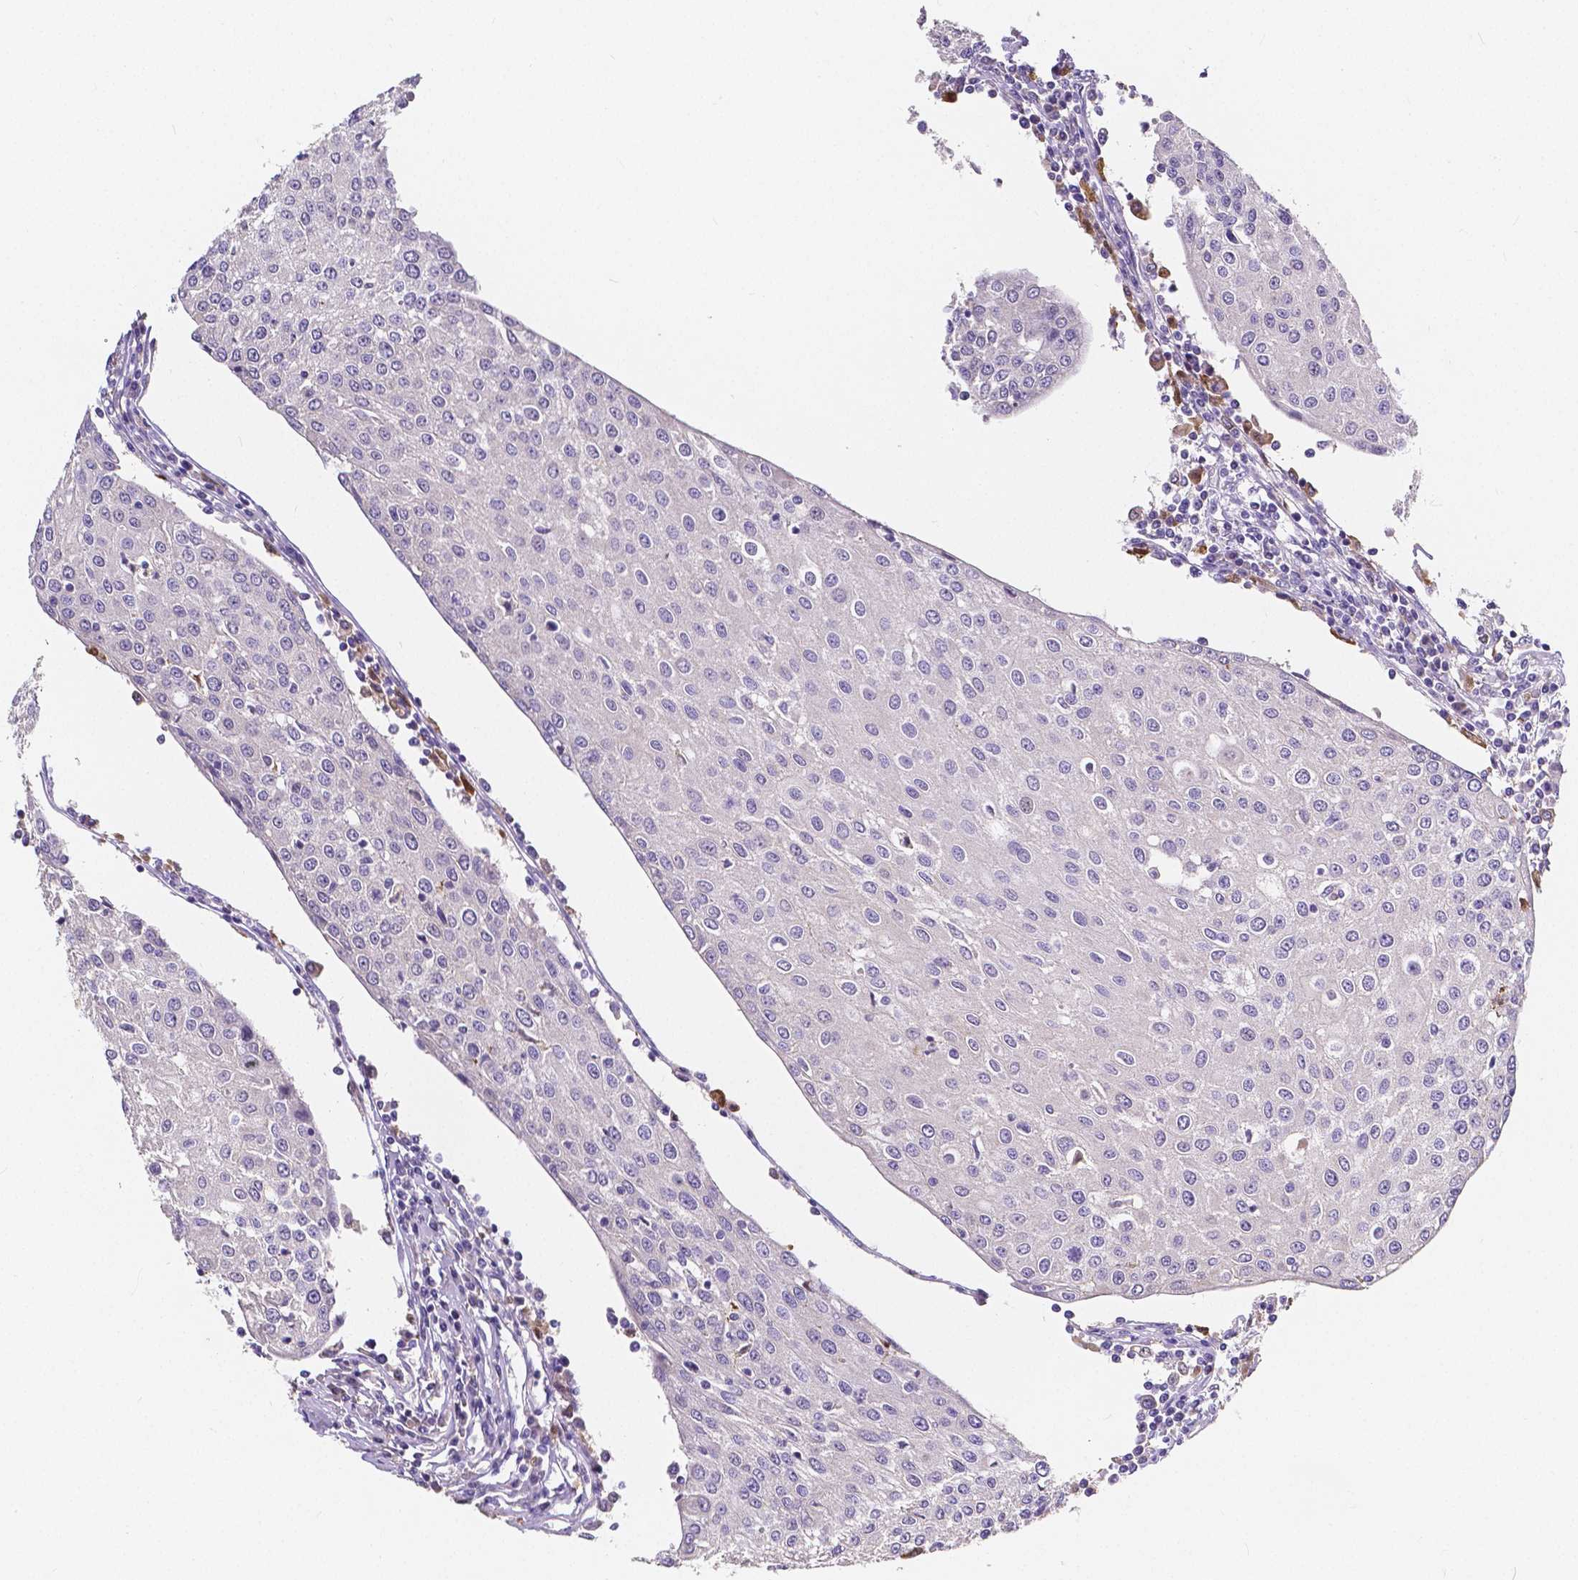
{"staining": {"intensity": "negative", "quantity": "none", "location": "none"}, "tissue": "urothelial cancer", "cell_type": "Tumor cells", "image_type": "cancer", "snomed": [{"axis": "morphology", "description": "Urothelial carcinoma, High grade"}, {"axis": "topography", "description": "Urinary bladder"}], "caption": "Immunohistochemical staining of human urothelial cancer shows no significant expression in tumor cells.", "gene": "ACP5", "patient": {"sex": "female", "age": 85}}